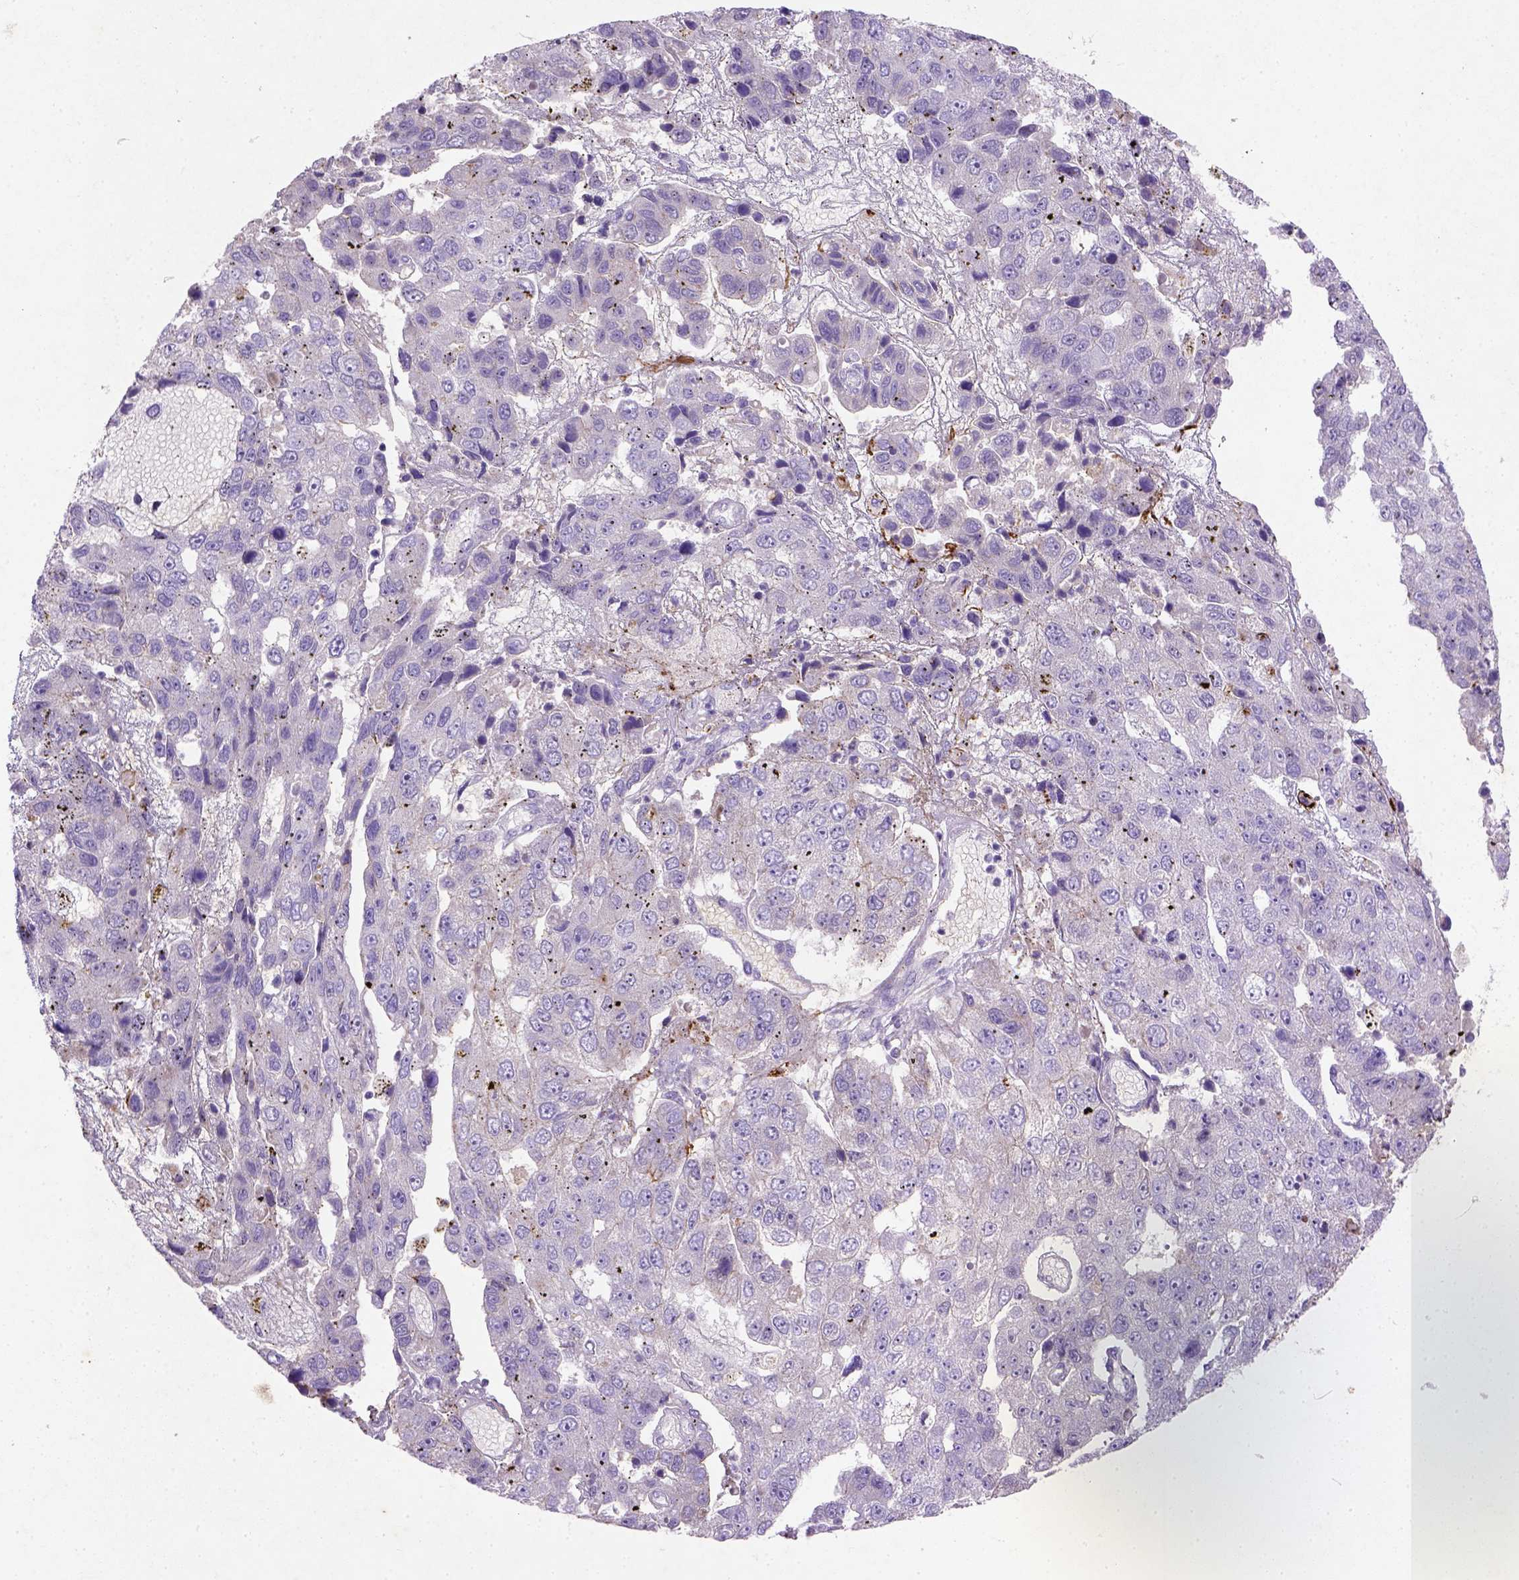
{"staining": {"intensity": "negative", "quantity": "none", "location": "none"}, "tissue": "pancreatic cancer", "cell_type": "Tumor cells", "image_type": "cancer", "snomed": [{"axis": "morphology", "description": "Adenocarcinoma, NOS"}, {"axis": "topography", "description": "Pancreas"}], "caption": "Adenocarcinoma (pancreatic) stained for a protein using IHC shows no positivity tumor cells.", "gene": "NUDT2", "patient": {"sex": "female", "age": 61}}